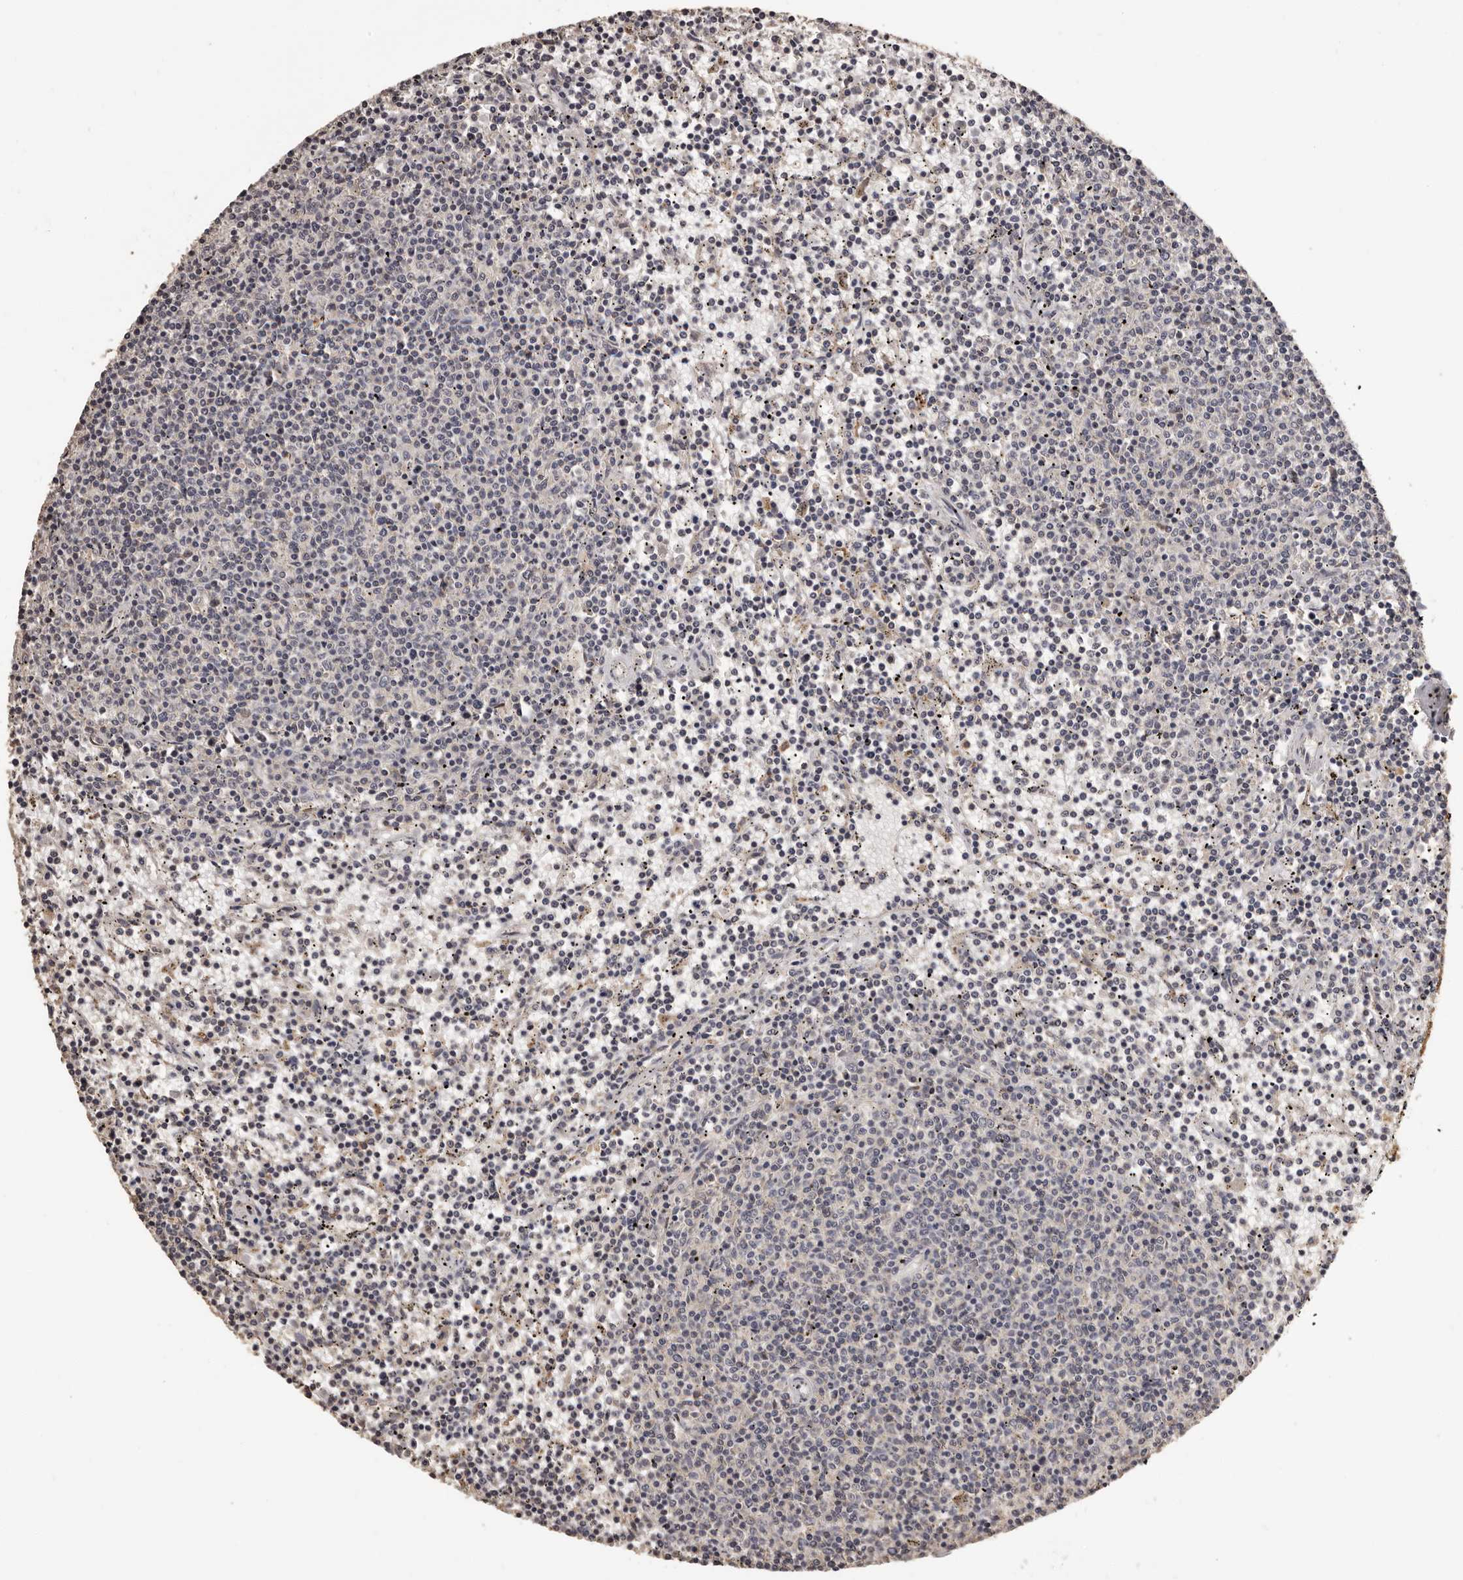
{"staining": {"intensity": "negative", "quantity": "none", "location": "none"}, "tissue": "lymphoma", "cell_type": "Tumor cells", "image_type": "cancer", "snomed": [{"axis": "morphology", "description": "Malignant lymphoma, non-Hodgkin's type, Low grade"}, {"axis": "topography", "description": "Spleen"}], "caption": "Lymphoma stained for a protein using immunohistochemistry exhibits no expression tumor cells.", "gene": "MGAT5", "patient": {"sex": "female", "age": 50}}